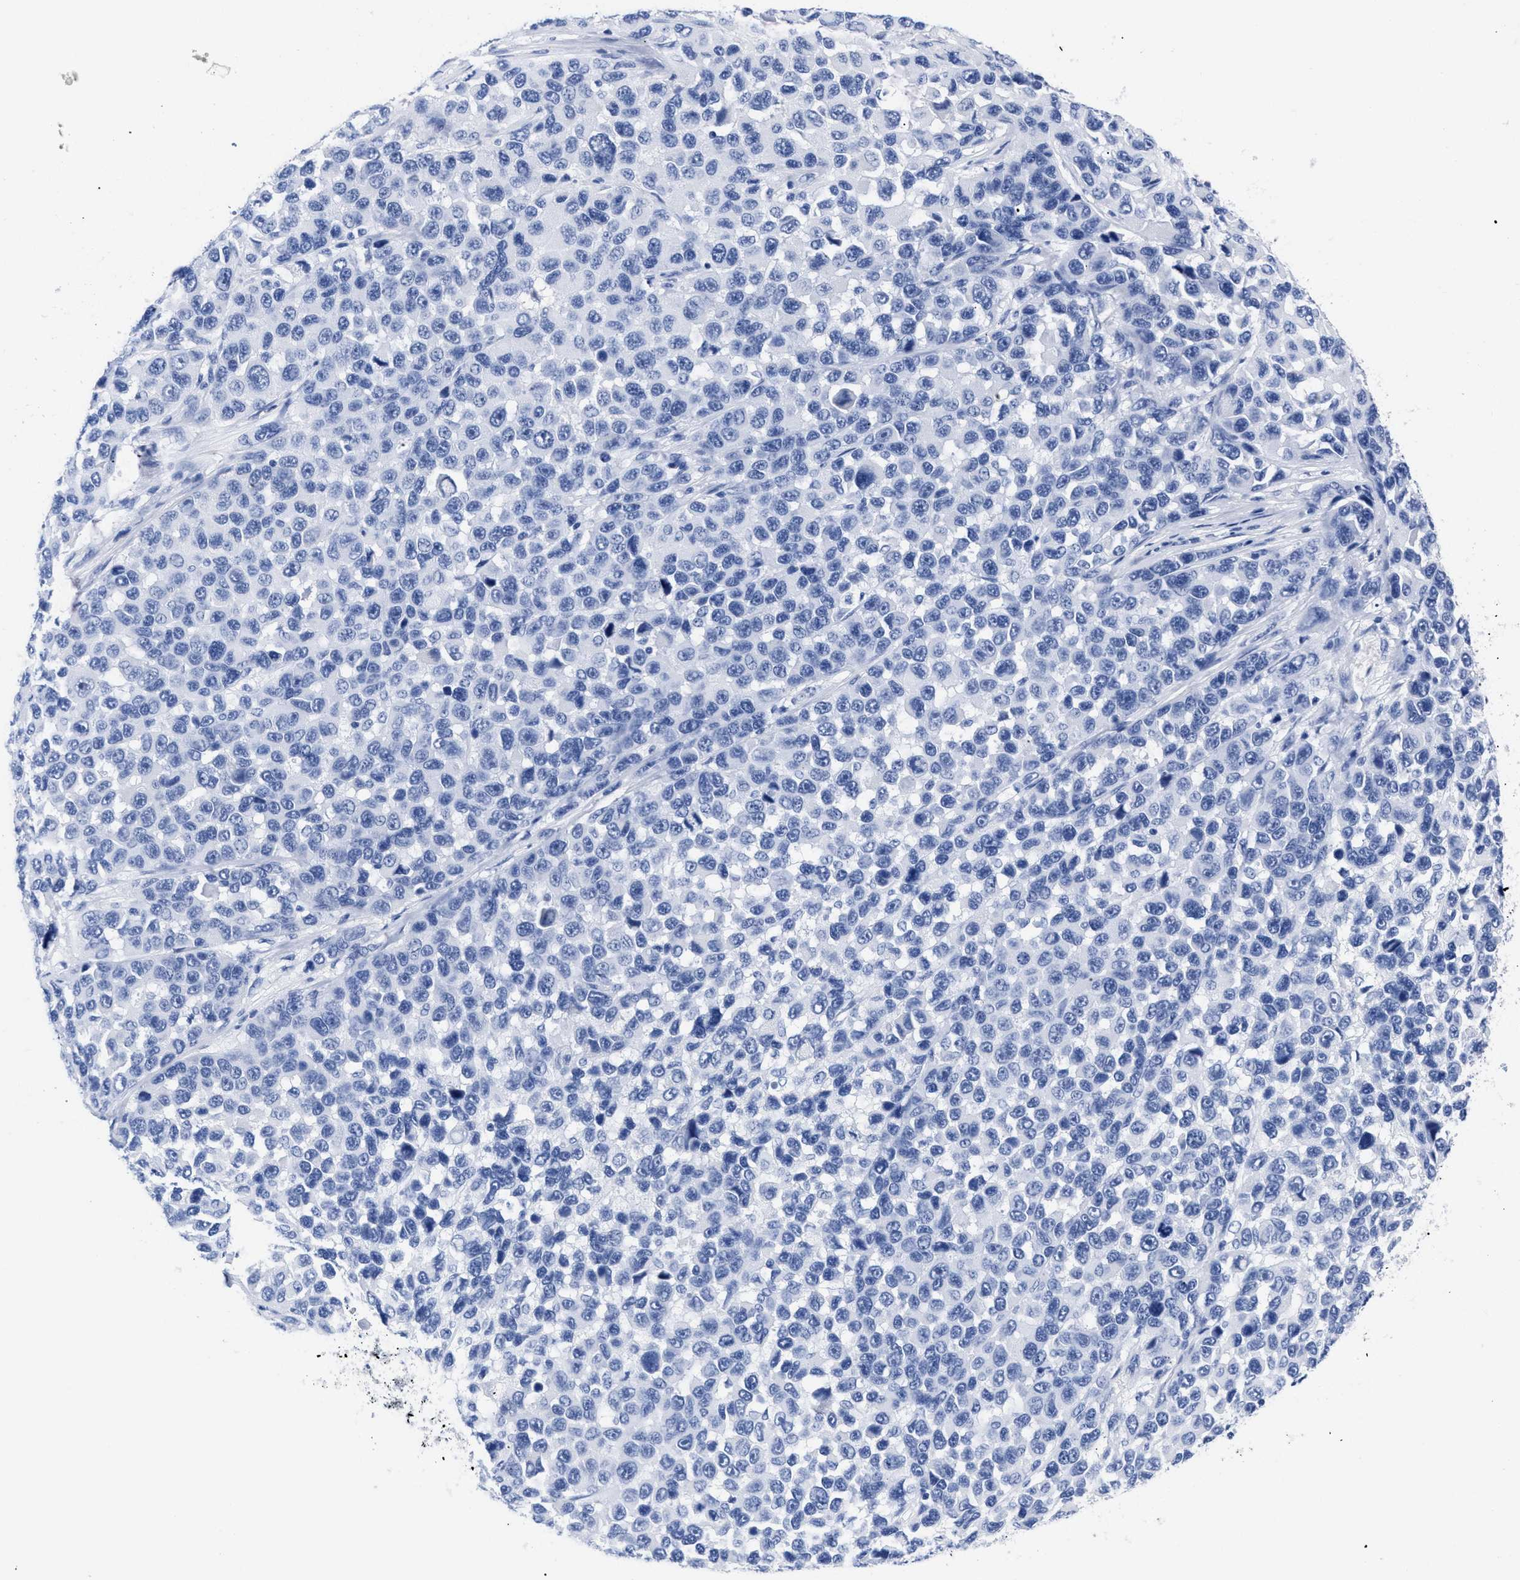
{"staining": {"intensity": "negative", "quantity": "none", "location": "none"}, "tissue": "melanoma", "cell_type": "Tumor cells", "image_type": "cancer", "snomed": [{"axis": "morphology", "description": "Malignant melanoma, NOS"}, {"axis": "topography", "description": "Skin"}], "caption": "The image shows no staining of tumor cells in malignant melanoma.", "gene": "TREML1", "patient": {"sex": "male", "age": 53}}